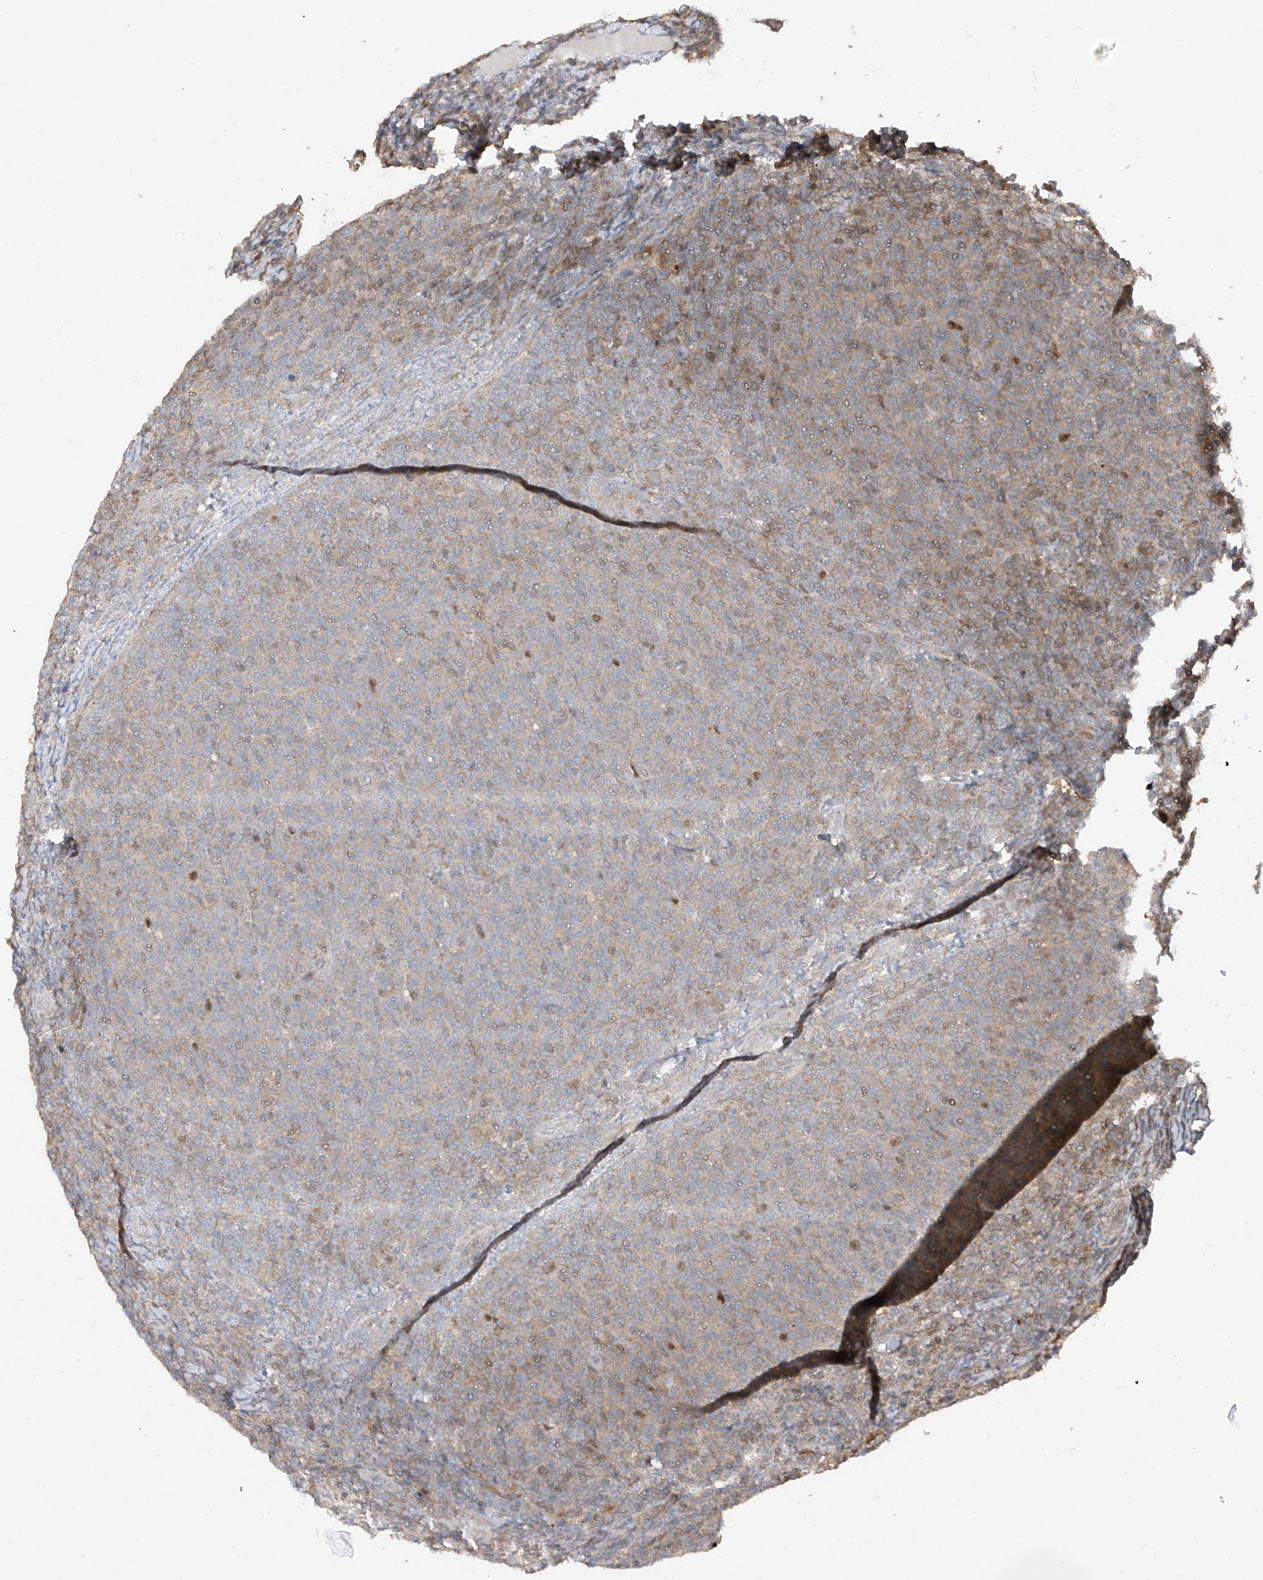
{"staining": {"intensity": "weak", "quantity": "25%-75%", "location": "cytoplasmic/membranous"}, "tissue": "lymphoma", "cell_type": "Tumor cells", "image_type": "cancer", "snomed": [{"axis": "morphology", "description": "Malignant lymphoma, non-Hodgkin's type, Low grade"}, {"axis": "topography", "description": "Lymph node"}], "caption": "Weak cytoplasmic/membranous protein staining is present in approximately 25%-75% of tumor cells in lymphoma.", "gene": "ZNF358", "patient": {"sex": "male", "age": 66}}